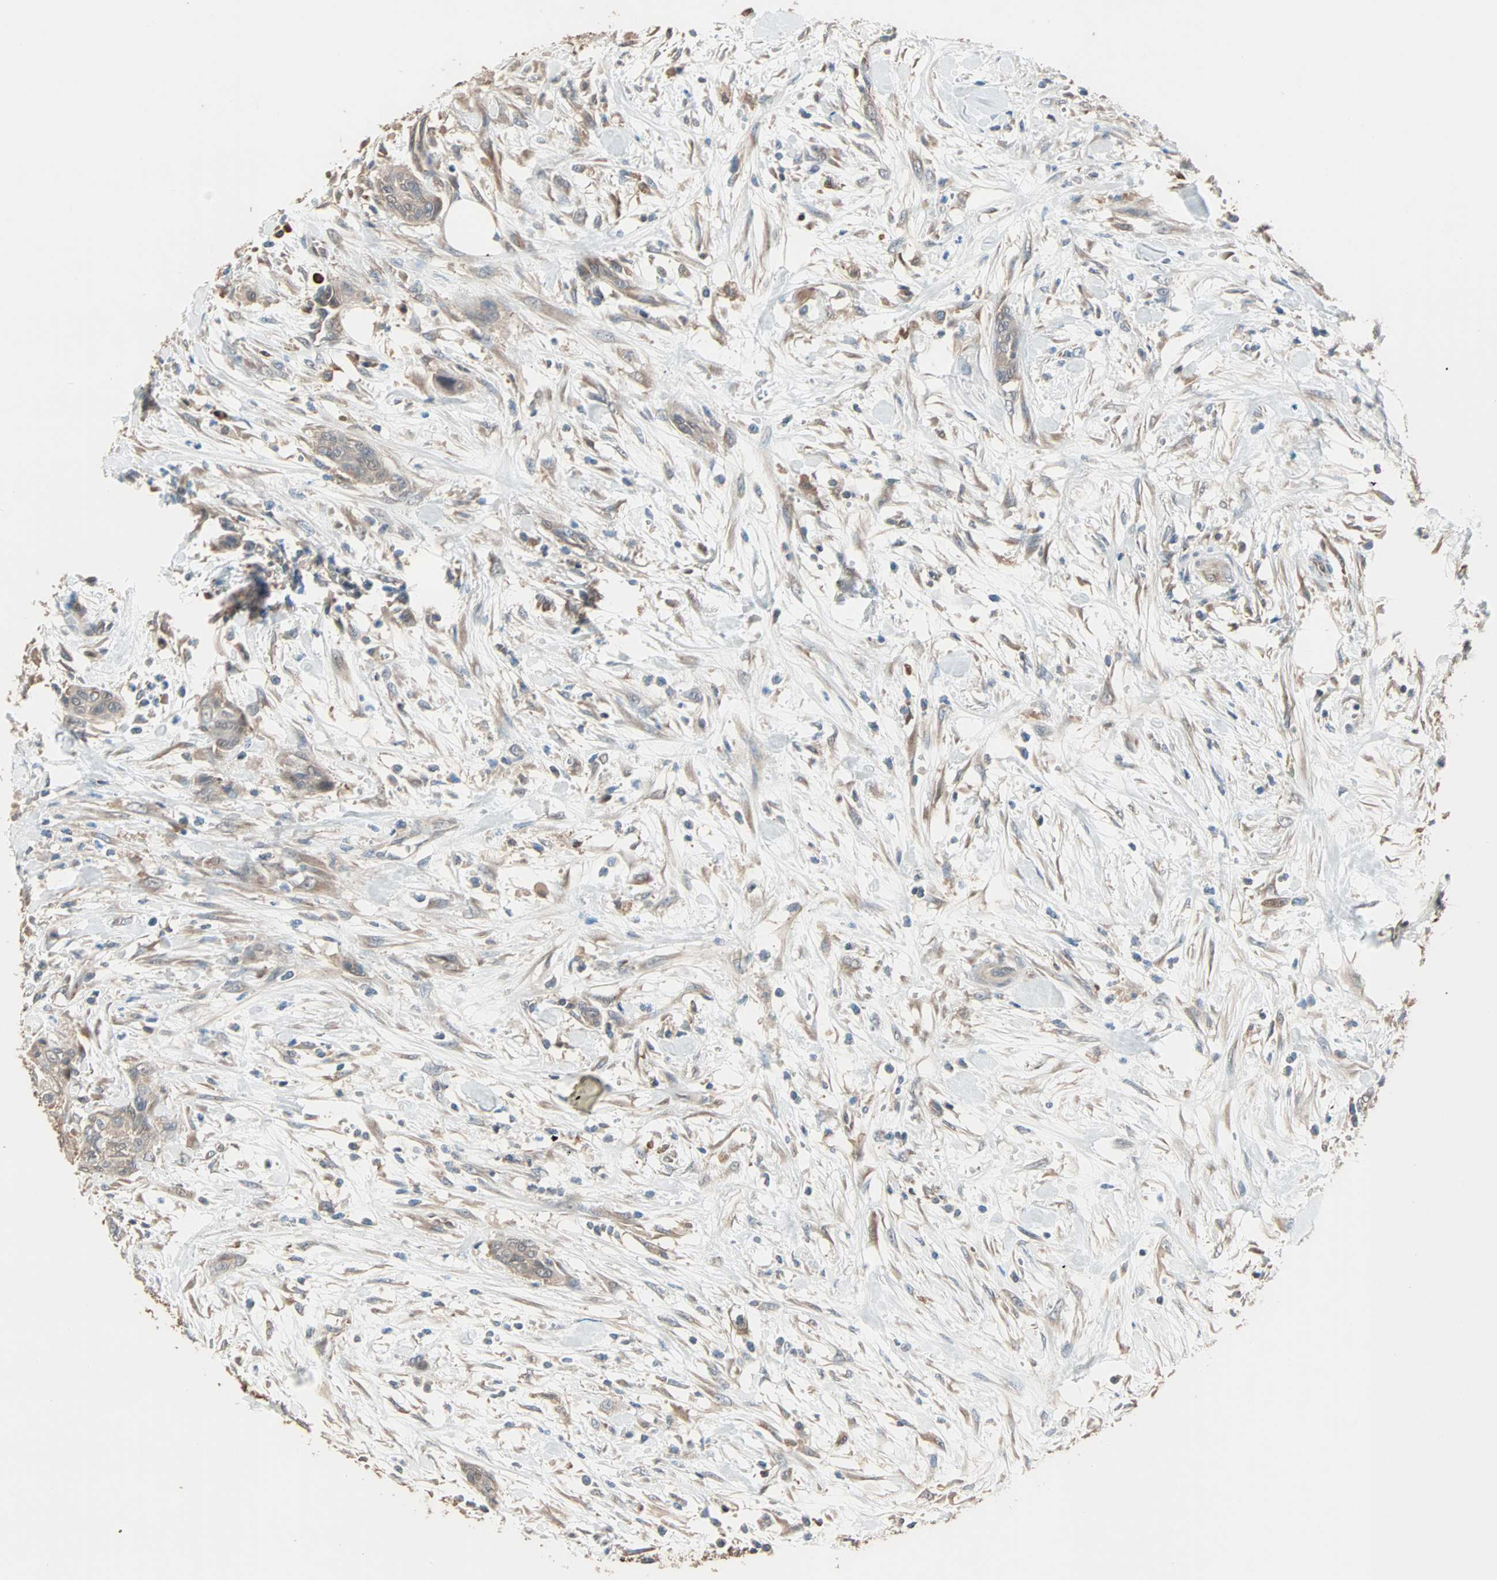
{"staining": {"intensity": "weak", "quantity": "25%-75%", "location": "cytoplasmic/membranous"}, "tissue": "urothelial cancer", "cell_type": "Tumor cells", "image_type": "cancer", "snomed": [{"axis": "morphology", "description": "Urothelial carcinoma, High grade"}, {"axis": "topography", "description": "Urinary bladder"}], "caption": "Immunohistochemistry micrograph of neoplastic tissue: human urothelial cancer stained using IHC shows low levels of weak protein expression localized specifically in the cytoplasmic/membranous of tumor cells, appearing as a cytoplasmic/membranous brown color.", "gene": "PRDX1", "patient": {"sex": "male", "age": 35}}